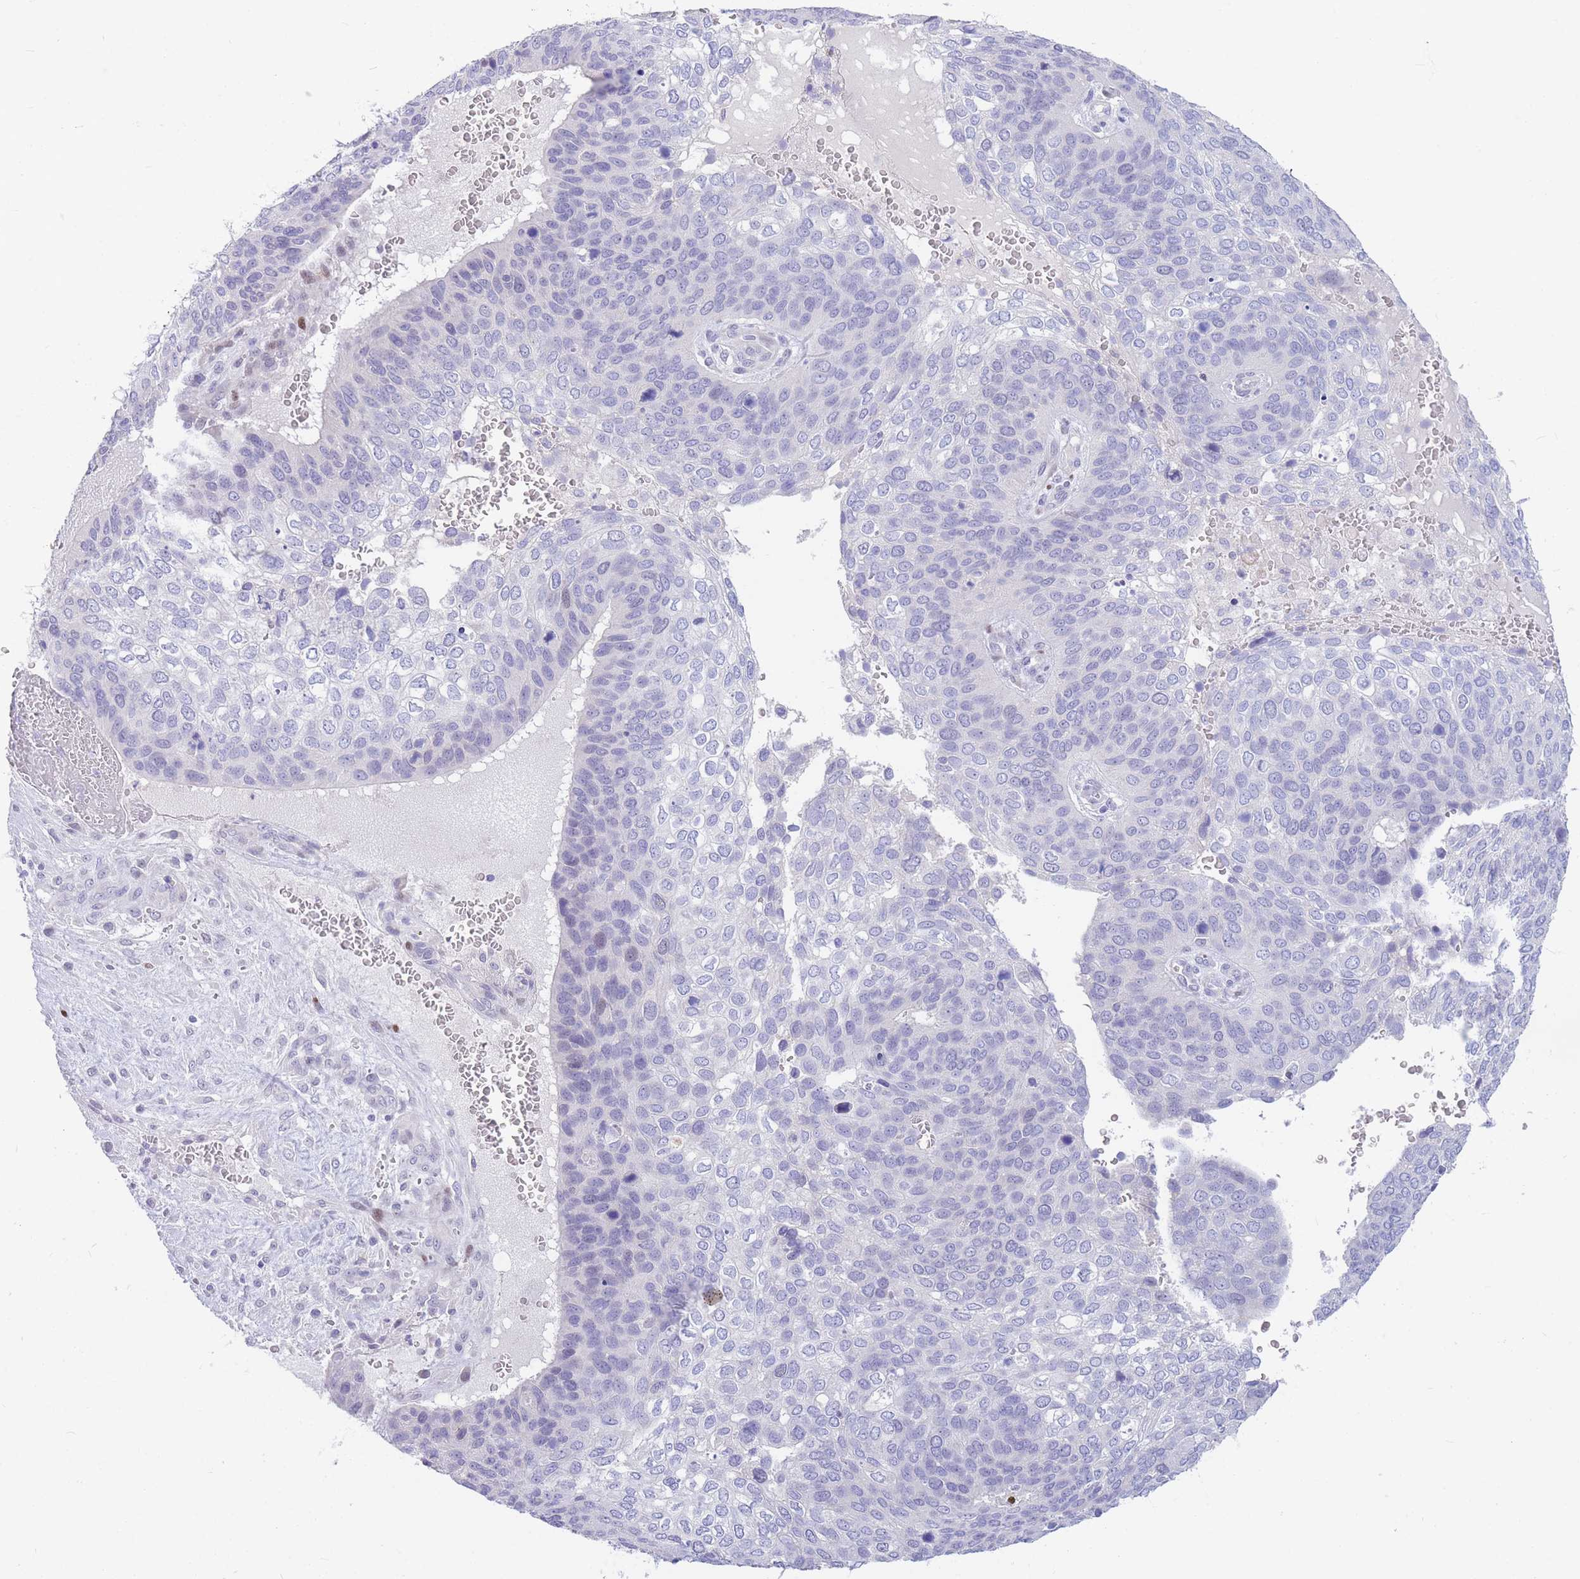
{"staining": {"intensity": "negative", "quantity": "none", "location": "none"}, "tissue": "skin cancer", "cell_type": "Tumor cells", "image_type": "cancer", "snomed": [{"axis": "morphology", "description": "Basal cell carcinoma"}, {"axis": "topography", "description": "Skin"}], "caption": "Image shows no significant protein staining in tumor cells of skin cancer (basal cell carcinoma). The staining was performed using DAB (3,3'-diaminobenzidine) to visualize the protein expression in brown, while the nuclei were stained in blue with hematoxylin (Magnification: 20x).", "gene": "SHCBP1", "patient": {"sex": "female", "age": 74}}